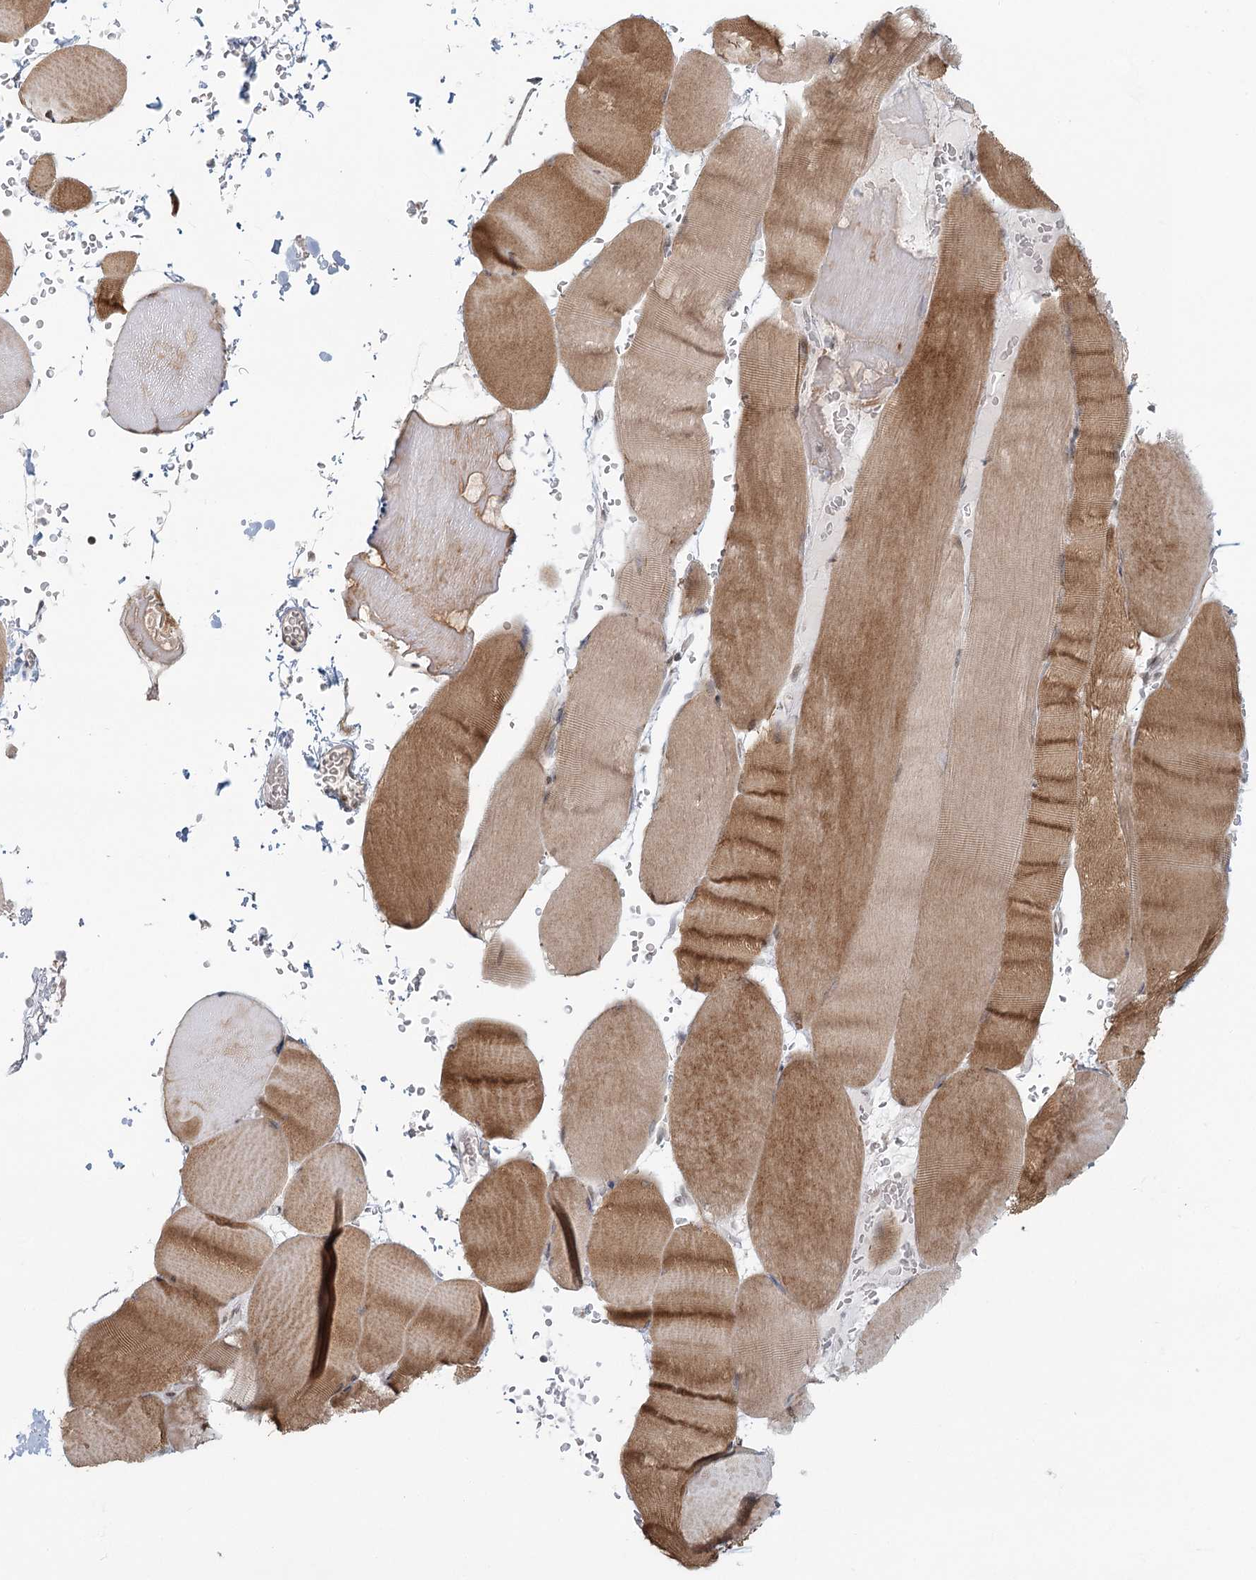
{"staining": {"intensity": "moderate", "quantity": ">75%", "location": "cytoplasmic/membranous"}, "tissue": "skeletal muscle", "cell_type": "Myocytes", "image_type": "normal", "snomed": [{"axis": "morphology", "description": "Normal tissue, NOS"}, {"axis": "topography", "description": "Skeletal muscle"}, {"axis": "topography", "description": "Head-Neck"}], "caption": "High-magnification brightfield microscopy of unremarkable skeletal muscle stained with DAB (brown) and counterstained with hematoxylin (blue). myocytes exhibit moderate cytoplasmic/membranous positivity is seen in about>75% of cells. The protein is shown in brown color, while the nuclei are stained blue.", "gene": "R3HCC1L", "patient": {"sex": "male", "age": 66}}